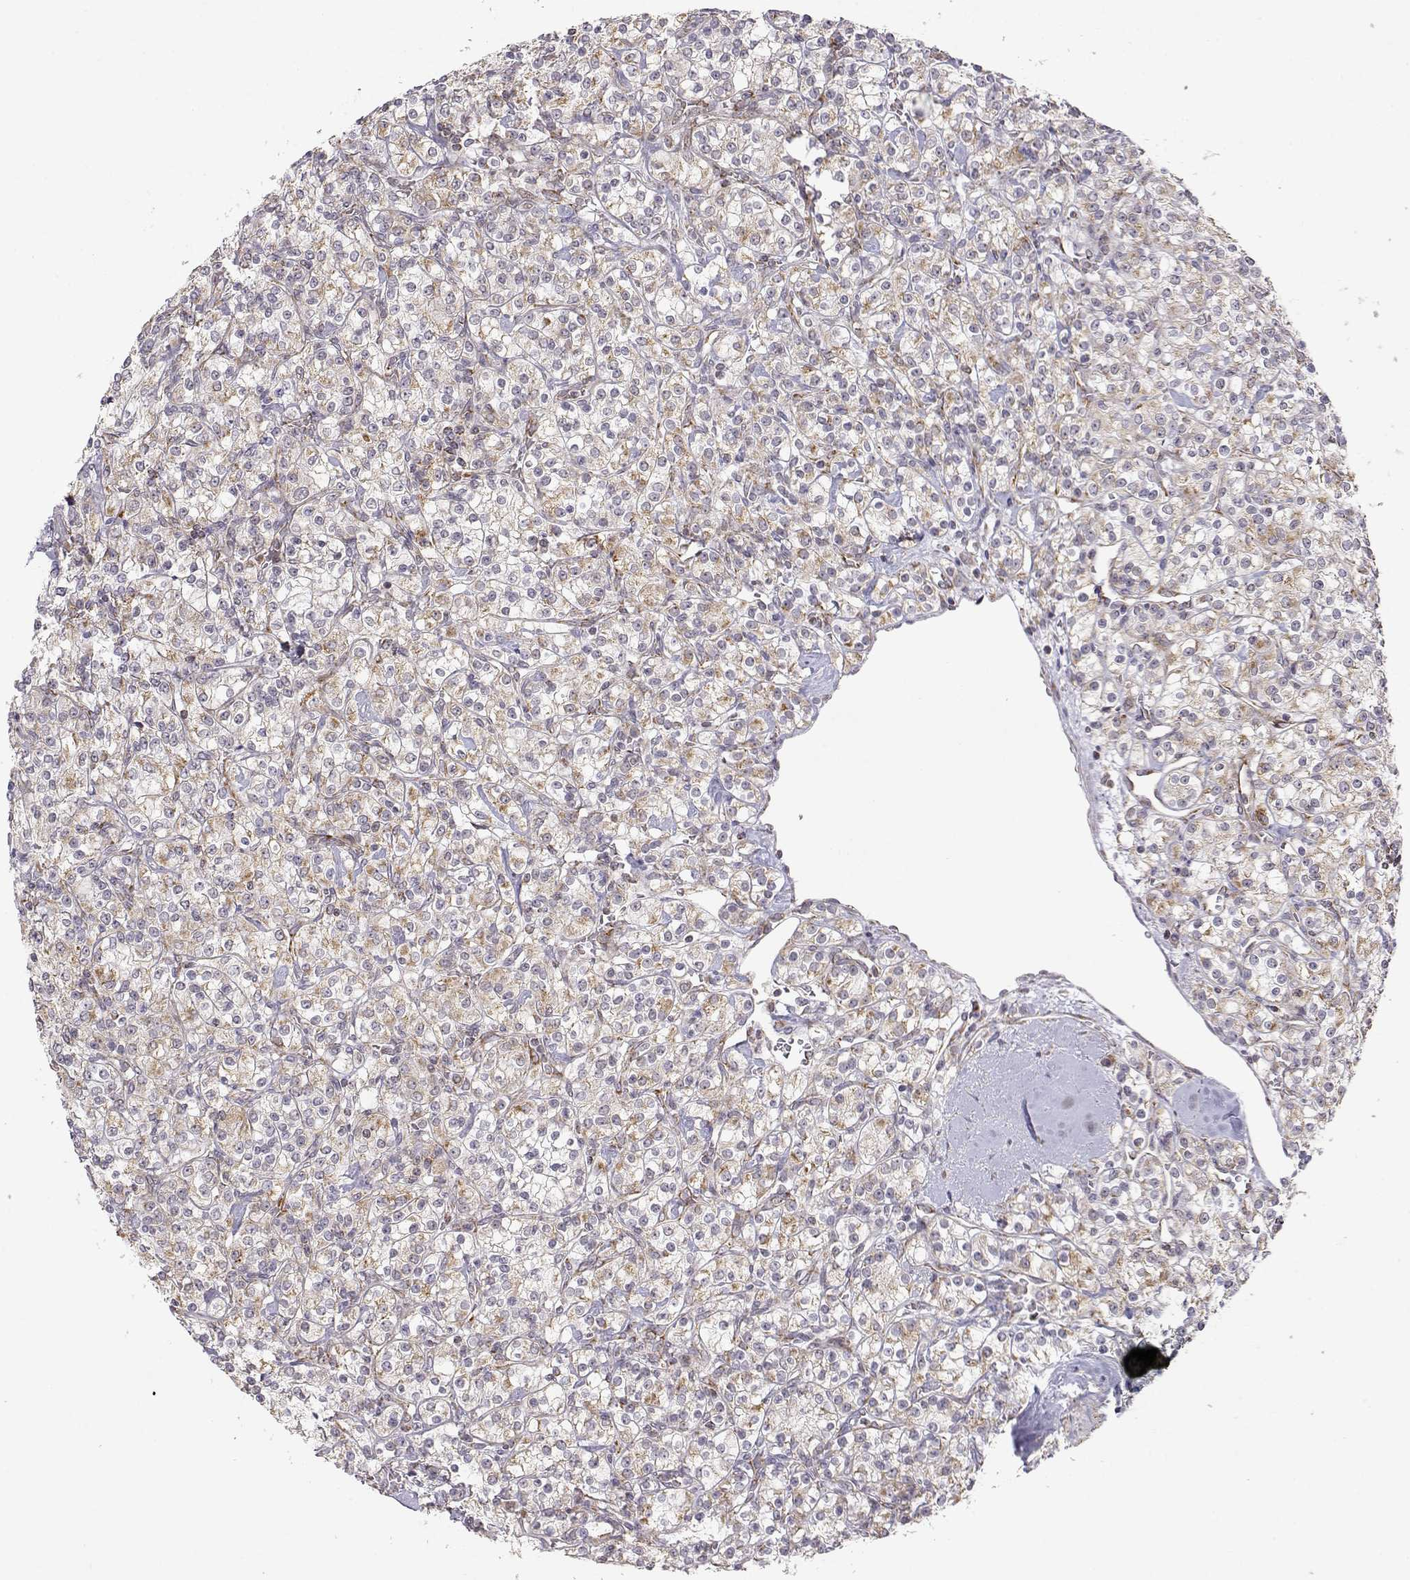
{"staining": {"intensity": "weak", "quantity": ">75%", "location": "cytoplasmic/membranous"}, "tissue": "renal cancer", "cell_type": "Tumor cells", "image_type": "cancer", "snomed": [{"axis": "morphology", "description": "Adenocarcinoma, NOS"}, {"axis": "topography", "description": "Kidney"}], "caption": "The micrograph reveals a brown stain indicating the presence of a protein in the cytoplasmic/membranous of tumor cells in renal cancer.", "gene": "EXOG", "patient": {"sex": "male", "age": 77}}